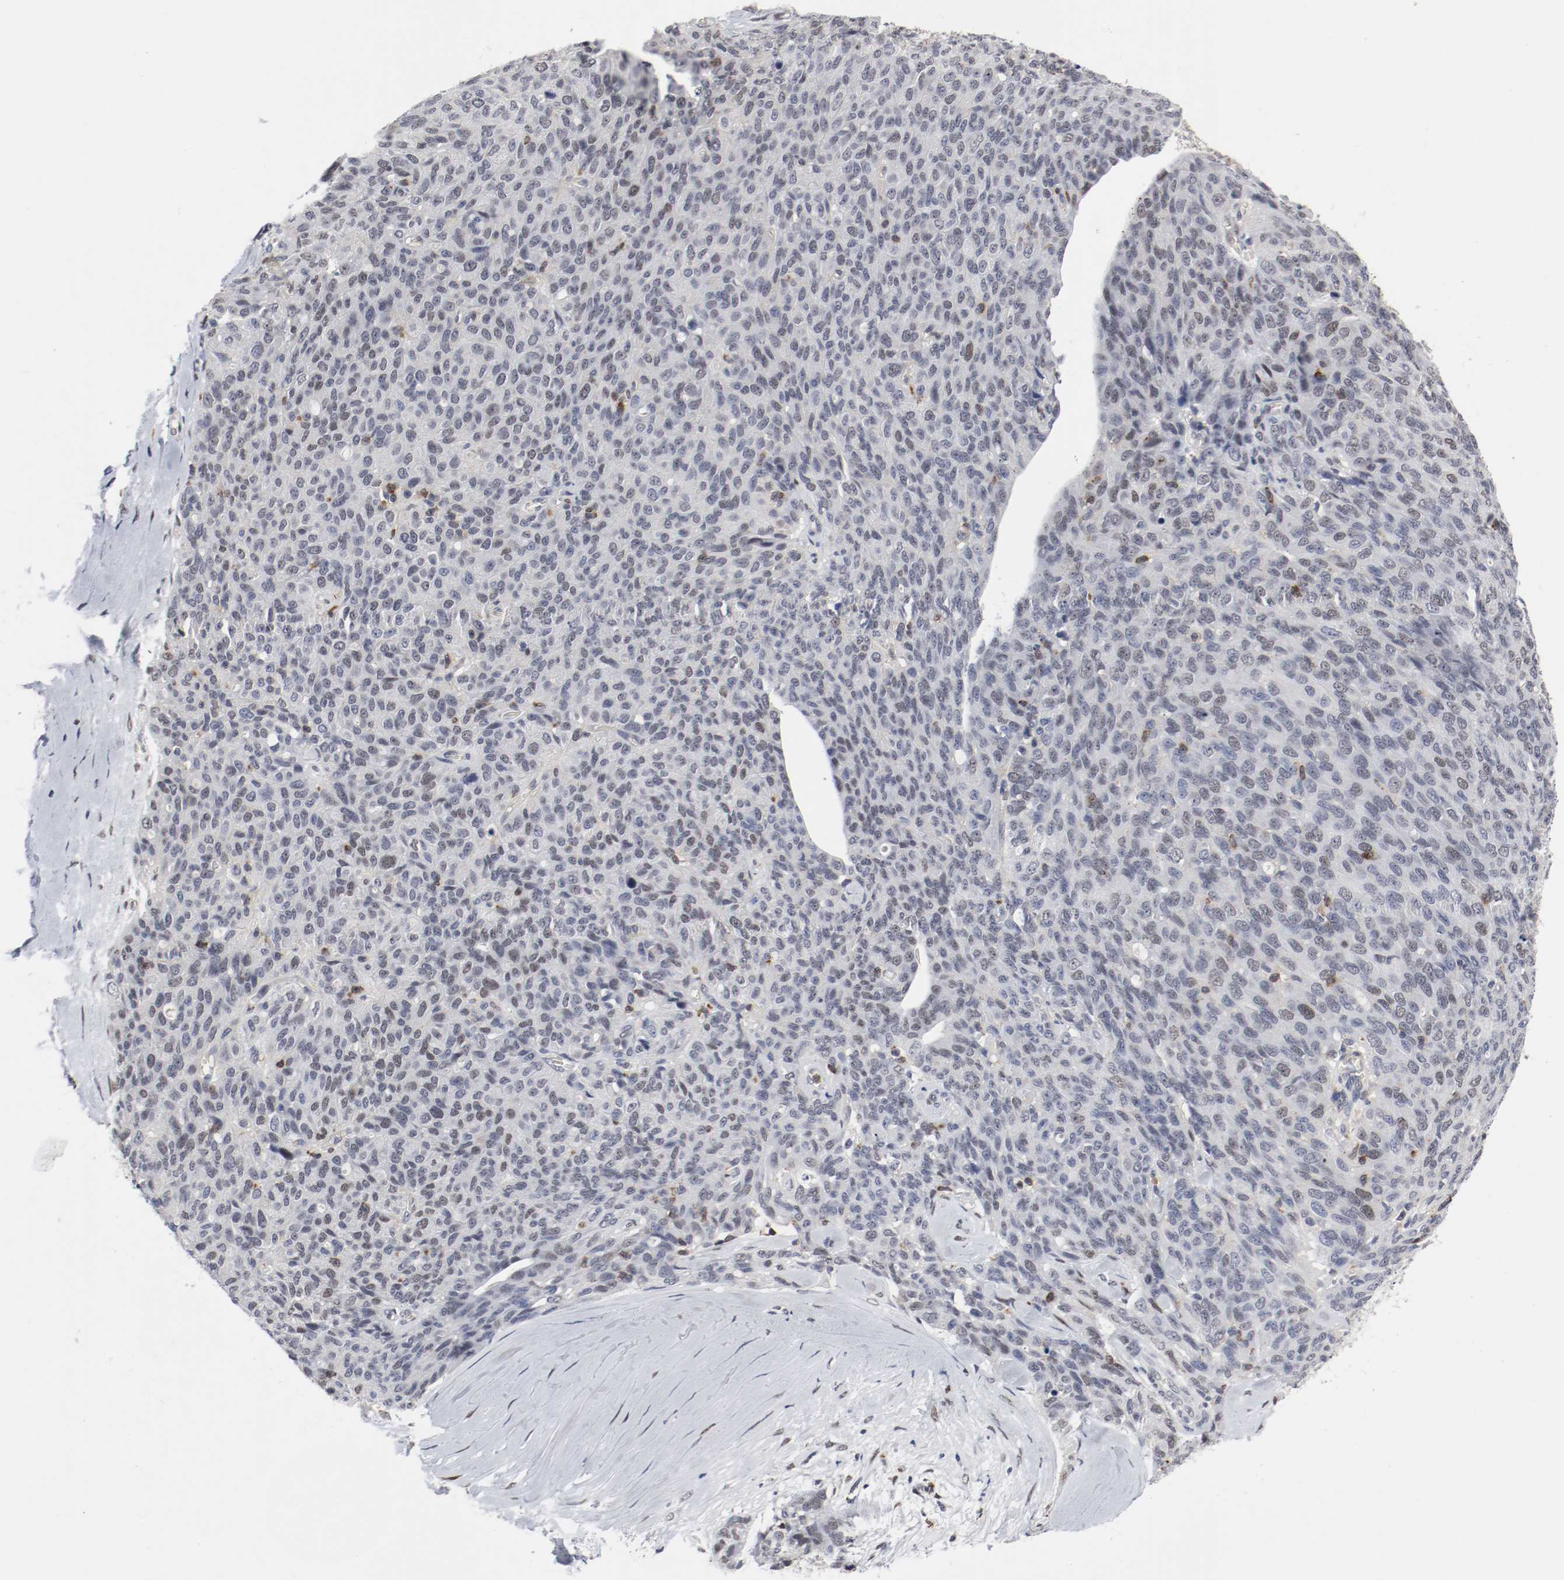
{"staining": {"intensity": "negative", "quantity": "none", "location": "none"}, "tissue": "ovarian cancer", "cell_type": "Tumor cells", "image_type": "cancer", "snomed": [{"axis": "morphology", "description": "Carcinoma, endometroid"}, {"axis": "topography", "description": "Ovary"}], "caption": "This is a image of IHC staining of ovarian endometroid carcinoma, which shows no staining in tumor cells.", "gene": "JUND", "patient": {"sex": "female", "age": 60}}